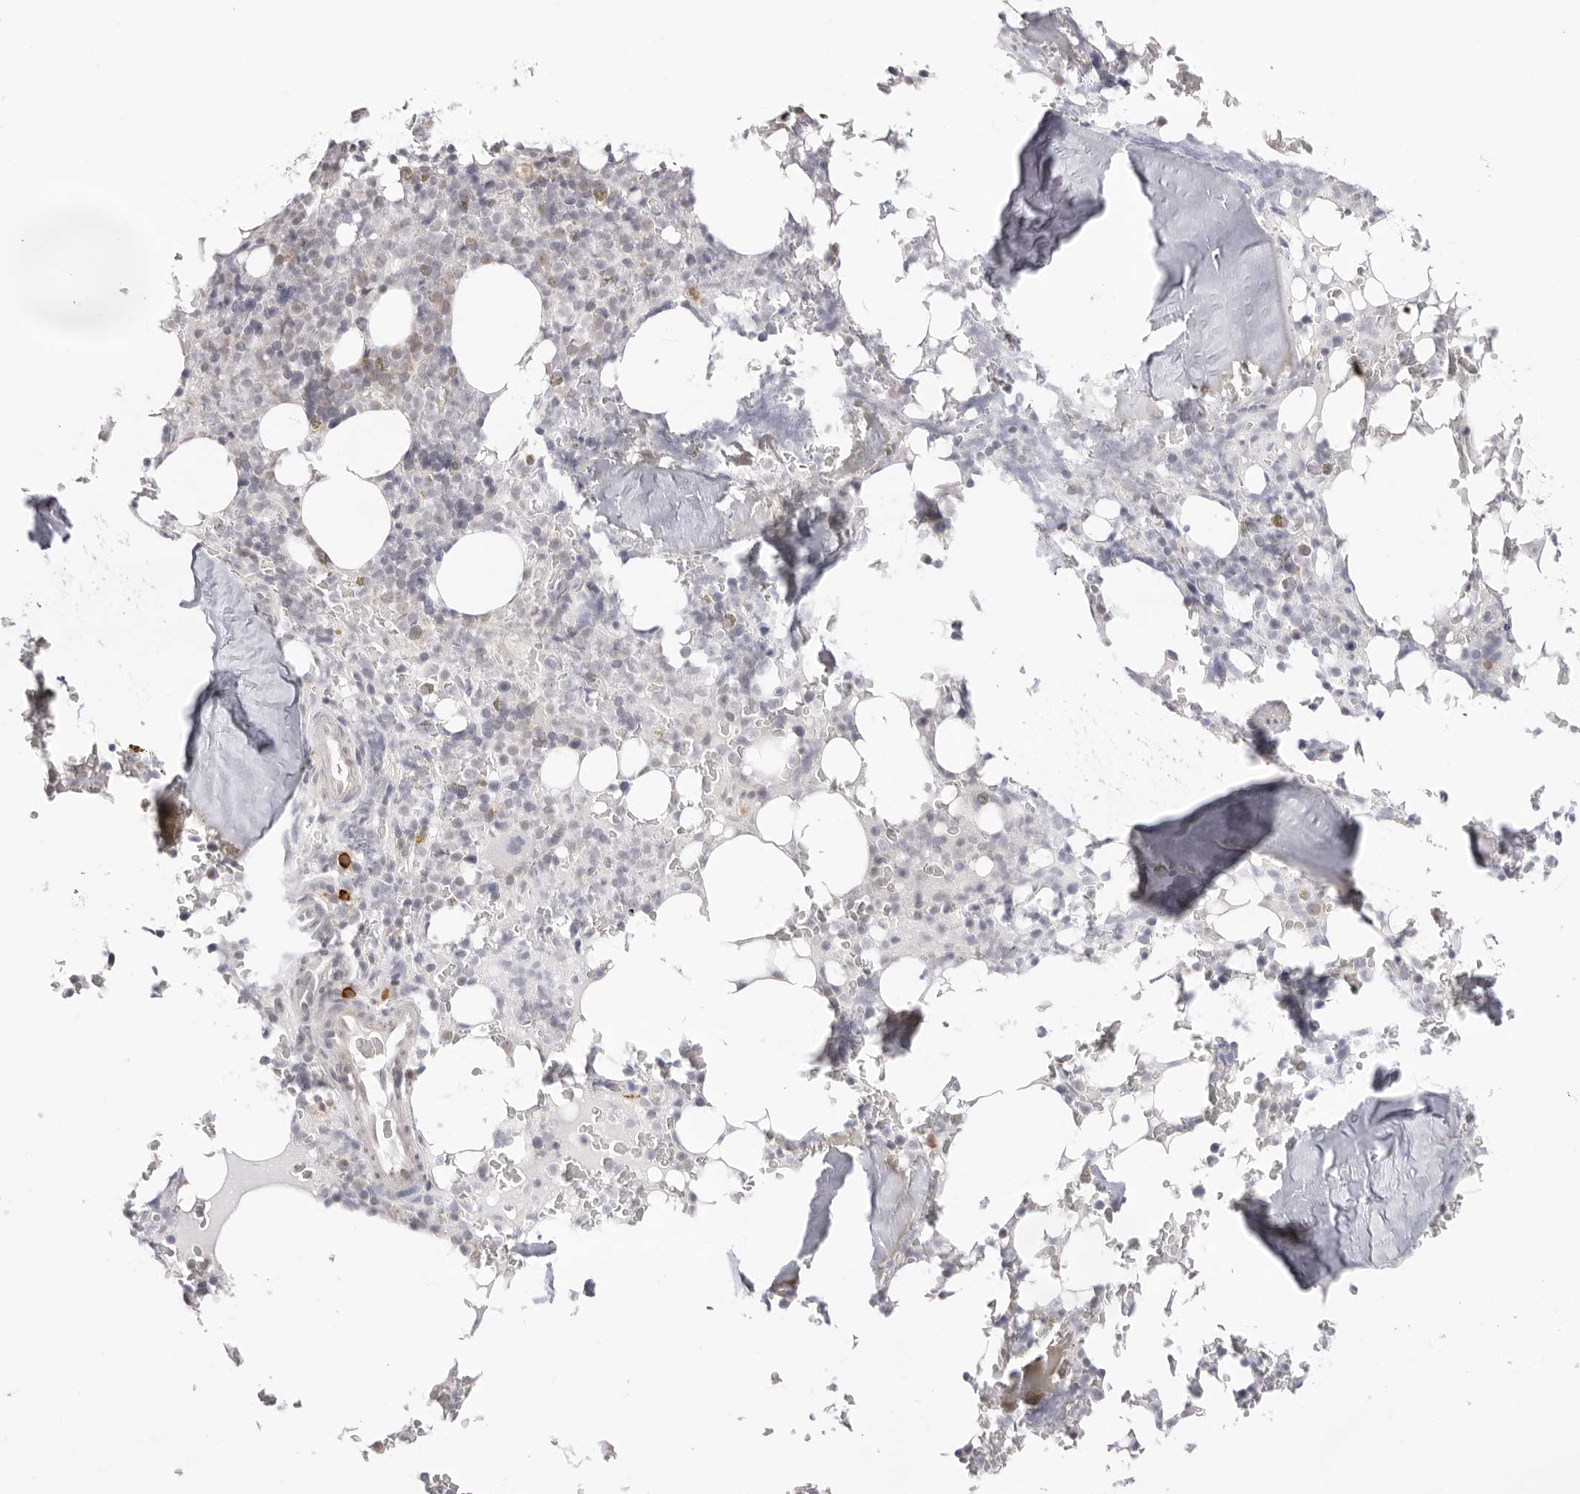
{"staining": {"intensity": "moderate", "quantity": "<25%", "location": "cytoplasmic/membranous"}, "tissue": "bone marrow", "cell_type": "Hematopoietic cells", "image_type": "normal", "snomed": [{"axis": "morphology", "description": "Normal tissue, NOS"}, {"axis": "topography", "description": "Bone marrow"}], "caption": "The image demonstrates a brown stain indicating the presence of a protein in the cytoplasmic/membranous of hematopoietic cells in bone marrow.", "gene": "FDPS", "patient": {"sex": "male", "age": 58}}